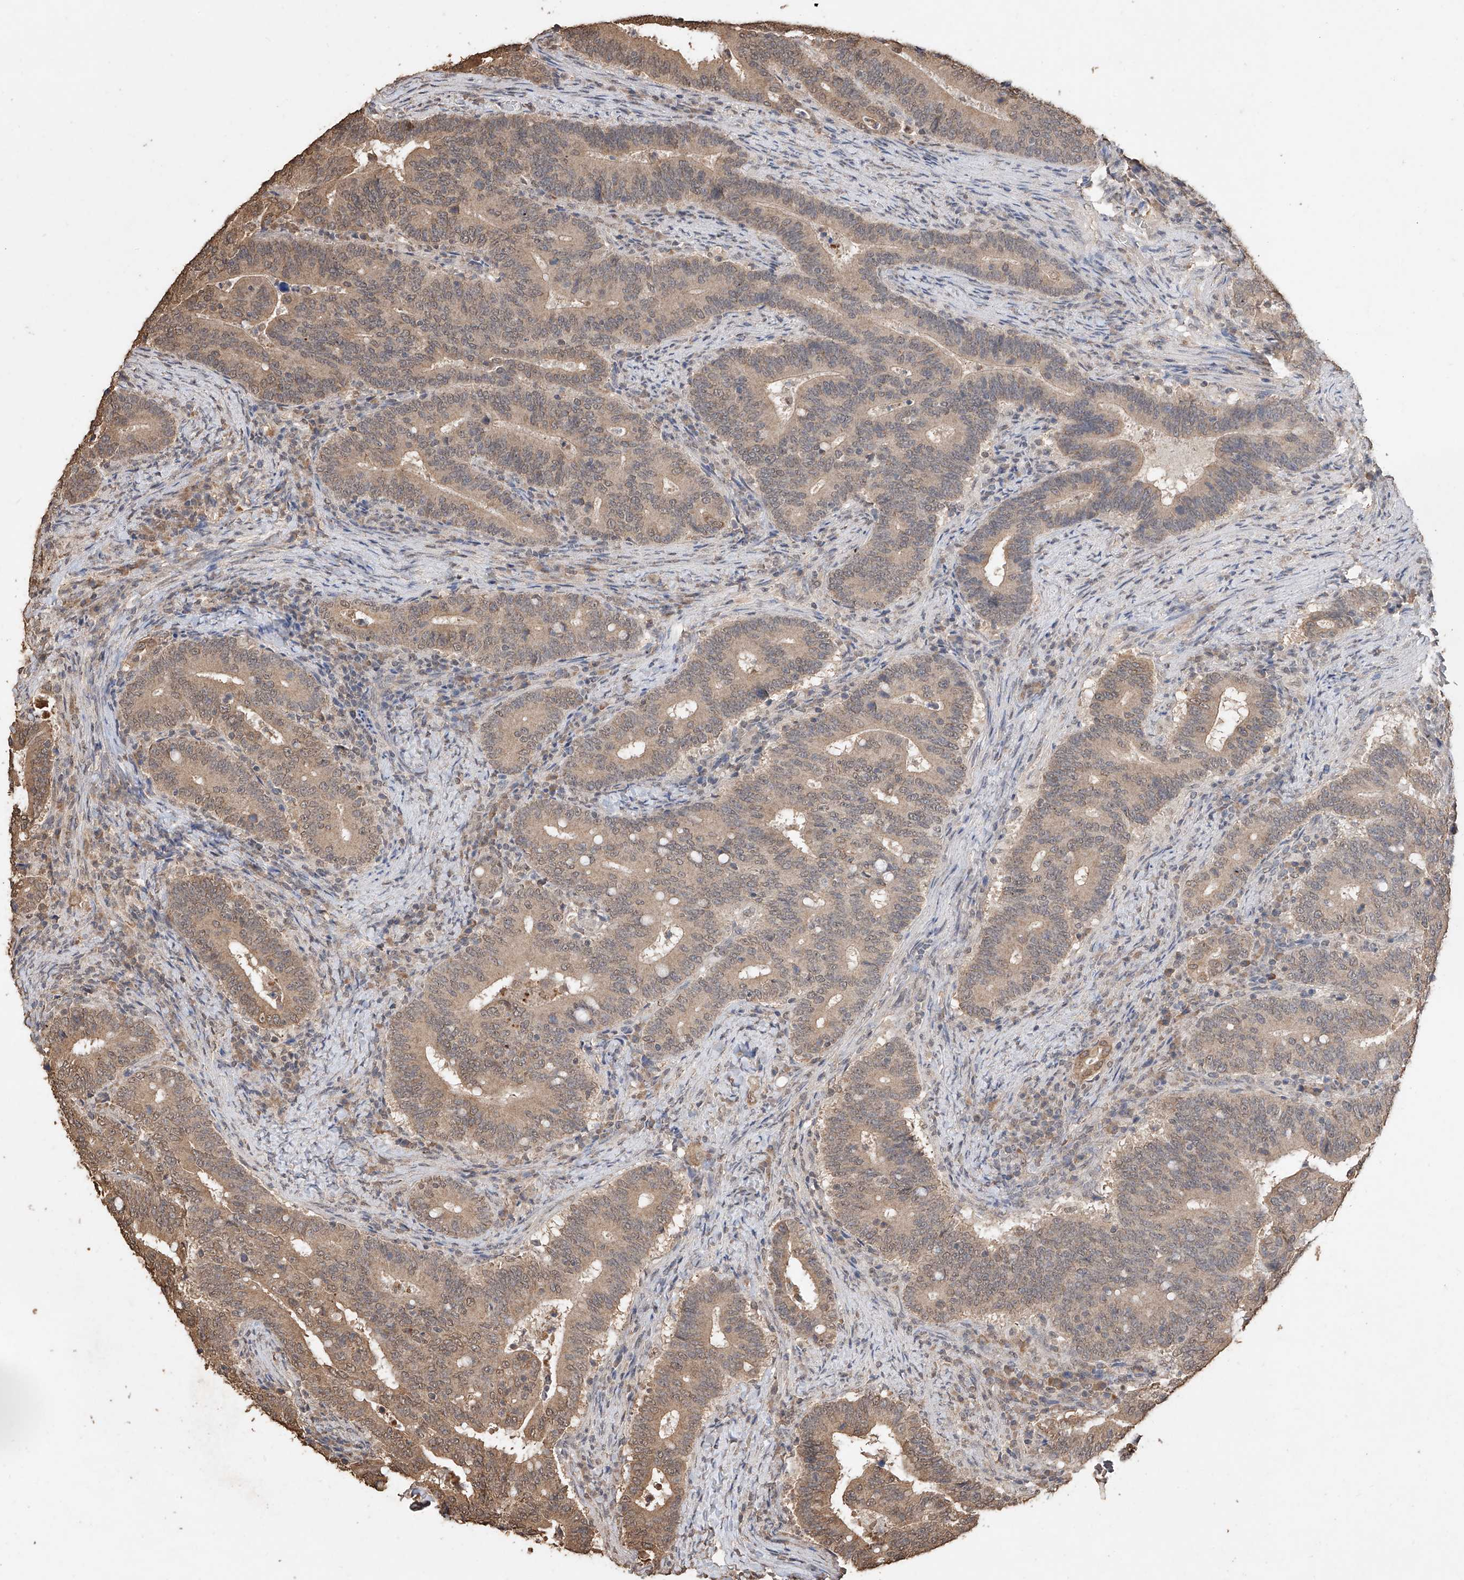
{"staining": {"intensity": "moderate", "quantity": ">75%", "location": "cytoplasmic/membranous,nuclear"}, "tissue": "colorectal cancer", "cell_type": "Tumor cells", "image_type": "cancer", "snomed": [{"axis": "morphology", "description": "Adenocarcinoma, NOS"}, {"axis": "topography", "description": "Colon"}], "caption": "Tumor cells demonstrate medium levels of moderate cytoplasmic/membranous and nuclear expression in approximately >75% of cells in human colorectal adenocarcinoma.", "gene": "ELOVL1", "patient": {"sex": "female", "age": 66}}